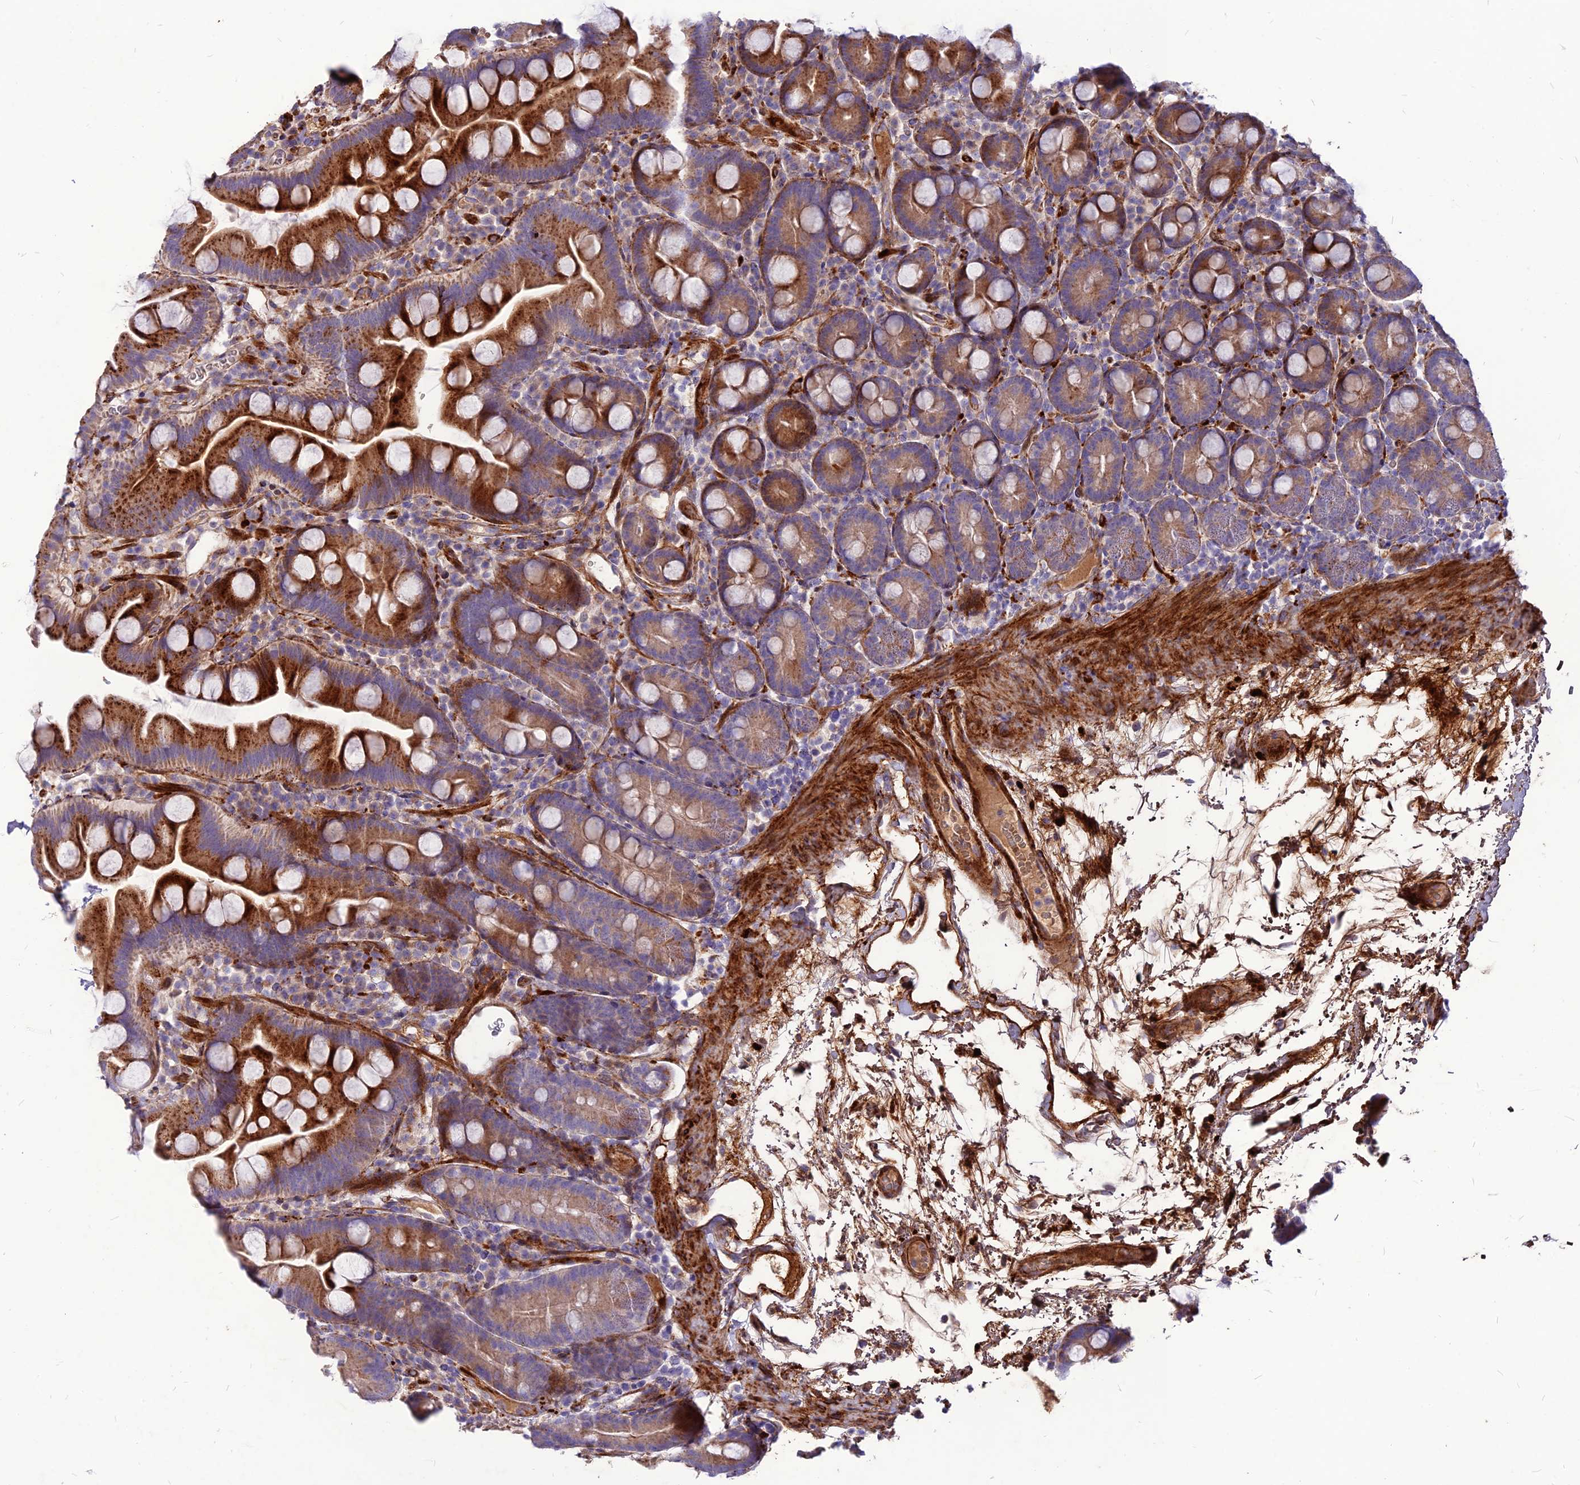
{"staining": {"intensity": "strong", "quantity": ">75%", "location": "cytoplasmic/membranous"}, "tissue": "small intestine", "cell_type": "Glandular cells", "image_type": "normal", "snomed": [{"axis": "morphology", "description": "Normal tissue, NOS"}, {"axis": "topography", "description": "Small intestine"}], "caption": "Immunohistochemical staining of normal human small intestine shows strong cytoplasmic/membranous protein expression in about >75% of glandular cells.", "gene": "RIMOC1", "patient": {"sex": "female", "age": 68}}